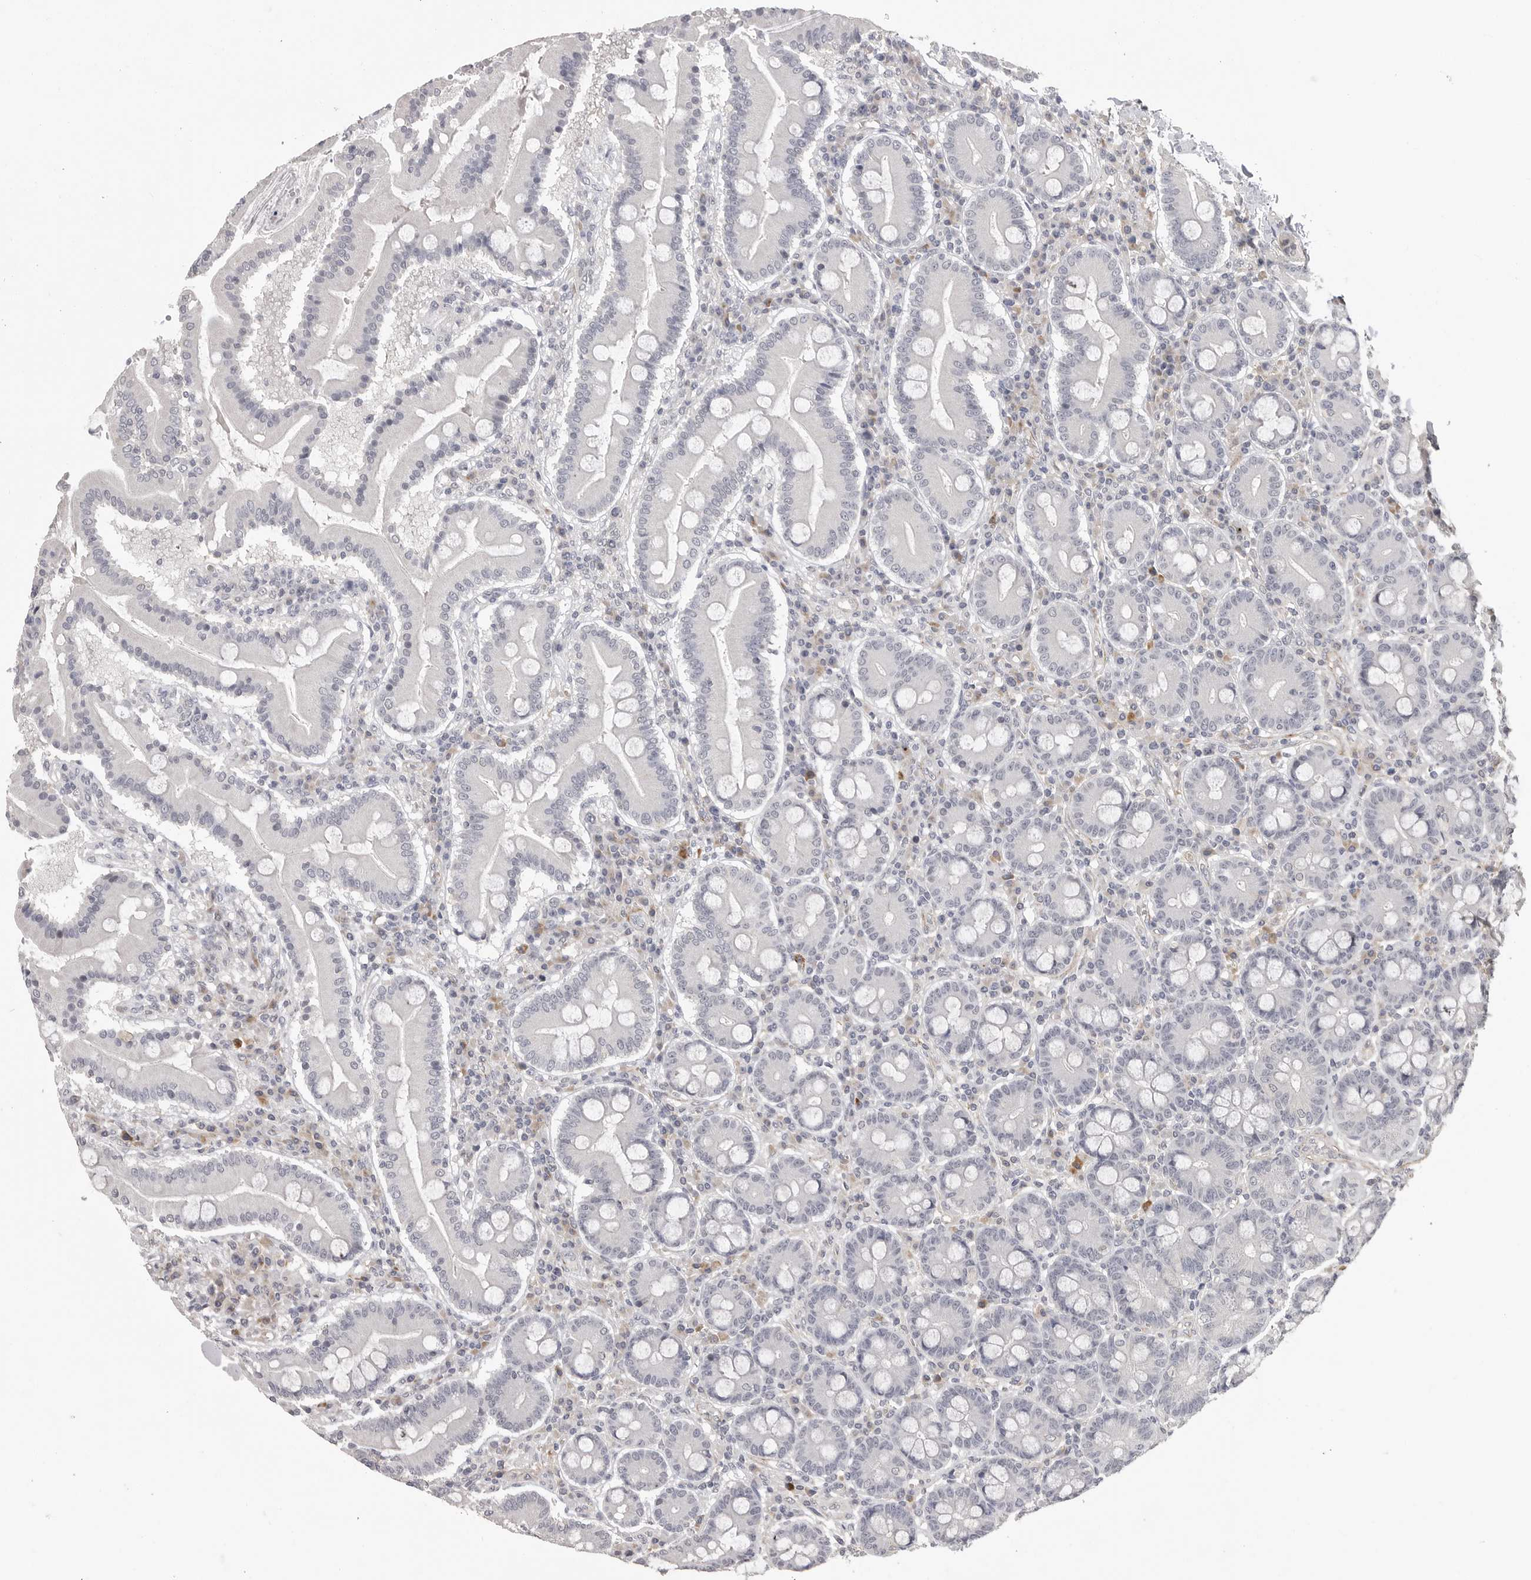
{"staining": {"intensity": "negative", "quantity": "none", "location": "none"}, "tissue": "duodenum", "cell_type": "Glandular cells", "image_type": "normal", "snomed": [{"axis": "morphology", "description": "Normal tissue, NOS"}, {"axis": "topography", "description": "Duodenum"}], "caption": "Immunohistochemical staining of unremarkable duodenum reveals no significant positivity in glandular cells. (DAB (3,3'-diaminobenzidine) immunohistochemistry (IHC) visualized using brightfield microscopy, high magnification).", "gene": "PLEKHF1", "patient": {"sex": "male", "age": 50}}